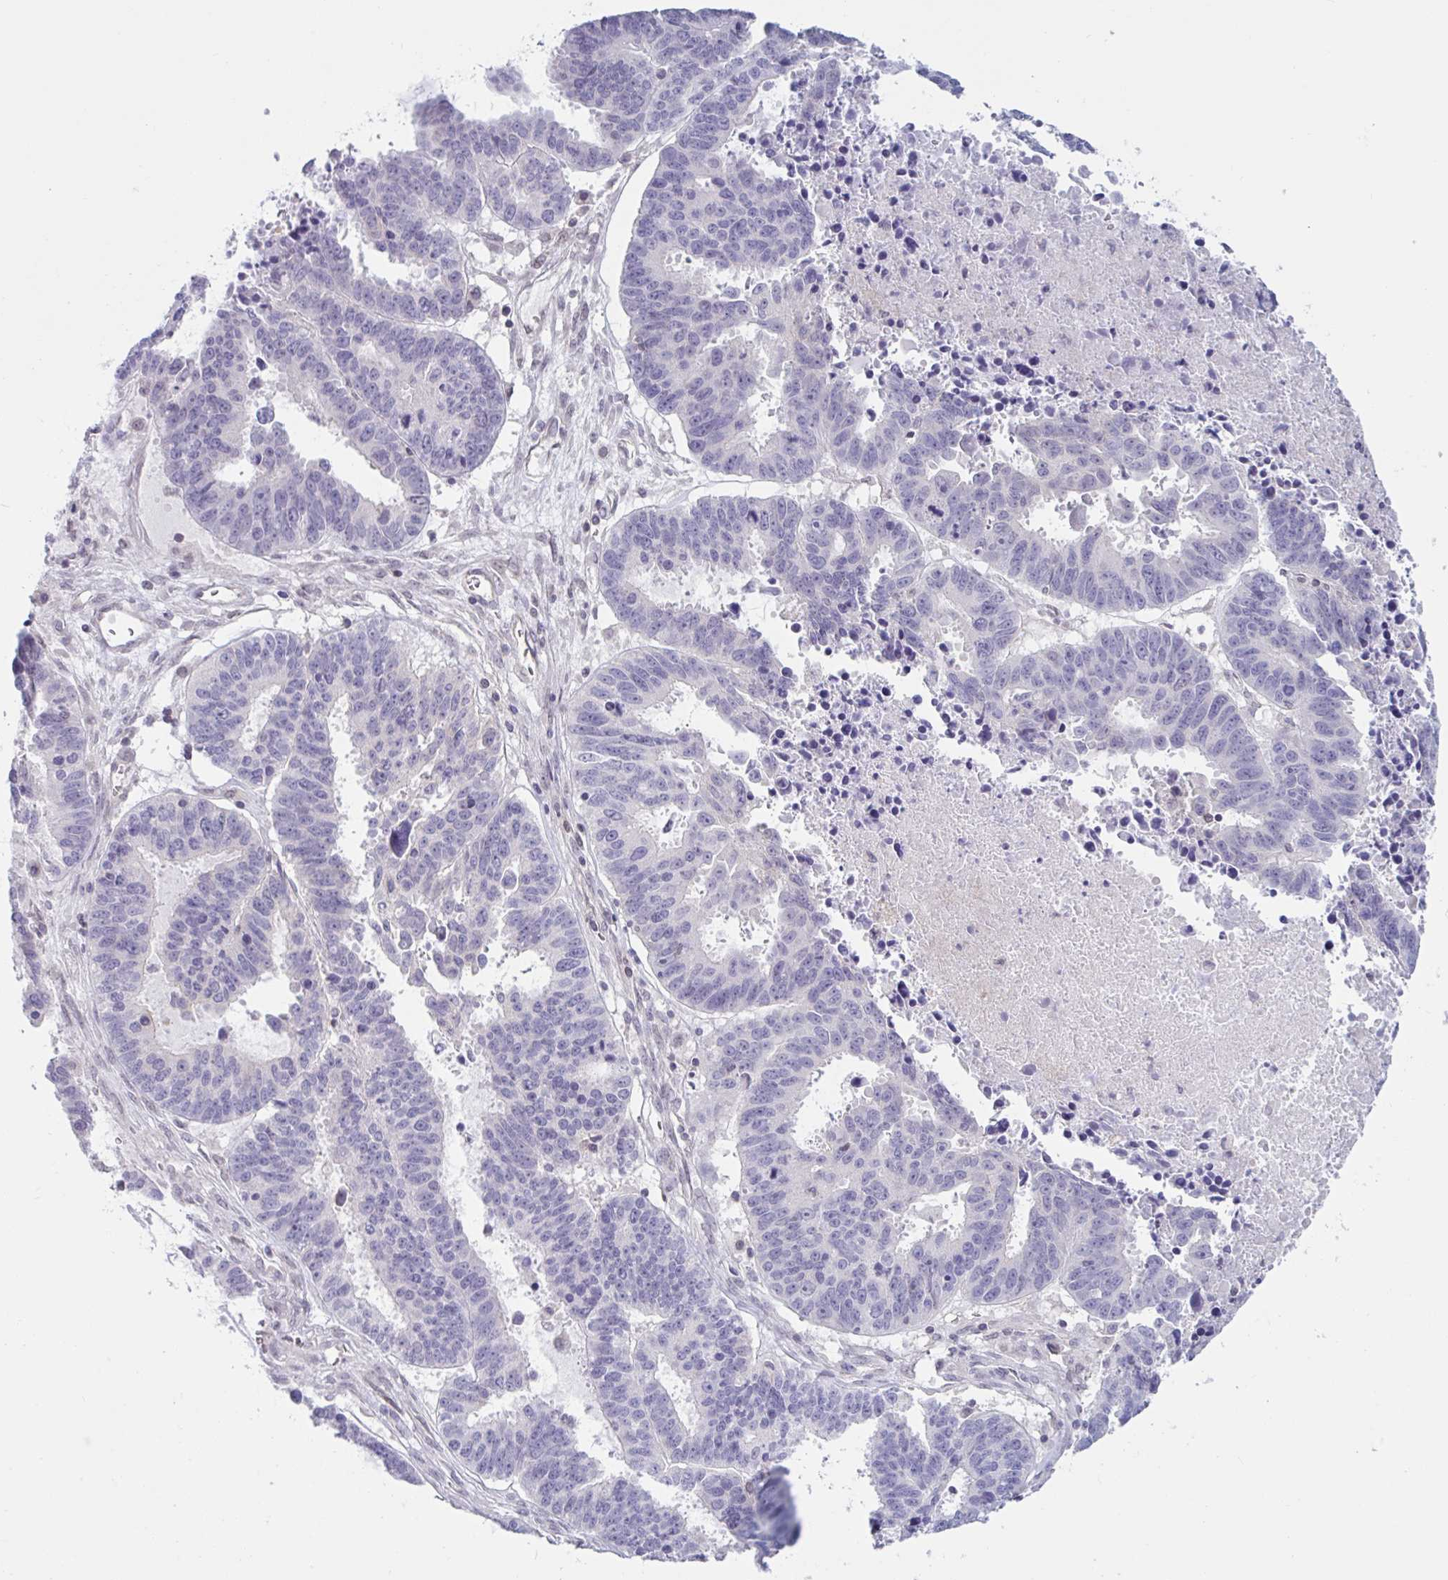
{"staining": {"intensity": "negative", "quantity": "none", "location": "none"}, "tissue": "ovarian cancer", "cell_type": "Tumor cells", "image_type": "cancer", "snomed": [{"axis": "morphology", "description": "Carcinoma, endometroid"}, {"axis": "morphology", "description": "Cystadenocarcinoma, serous, NOS"}, {"axis": "topography", "description": "Ovary"}], "caption": "Immunohistochemical staining of ovarian endometroid carcinoma displays no significant expression in tumor cells.", "gene": "TANK", "patient": {"sex": "female", "age": 45}}